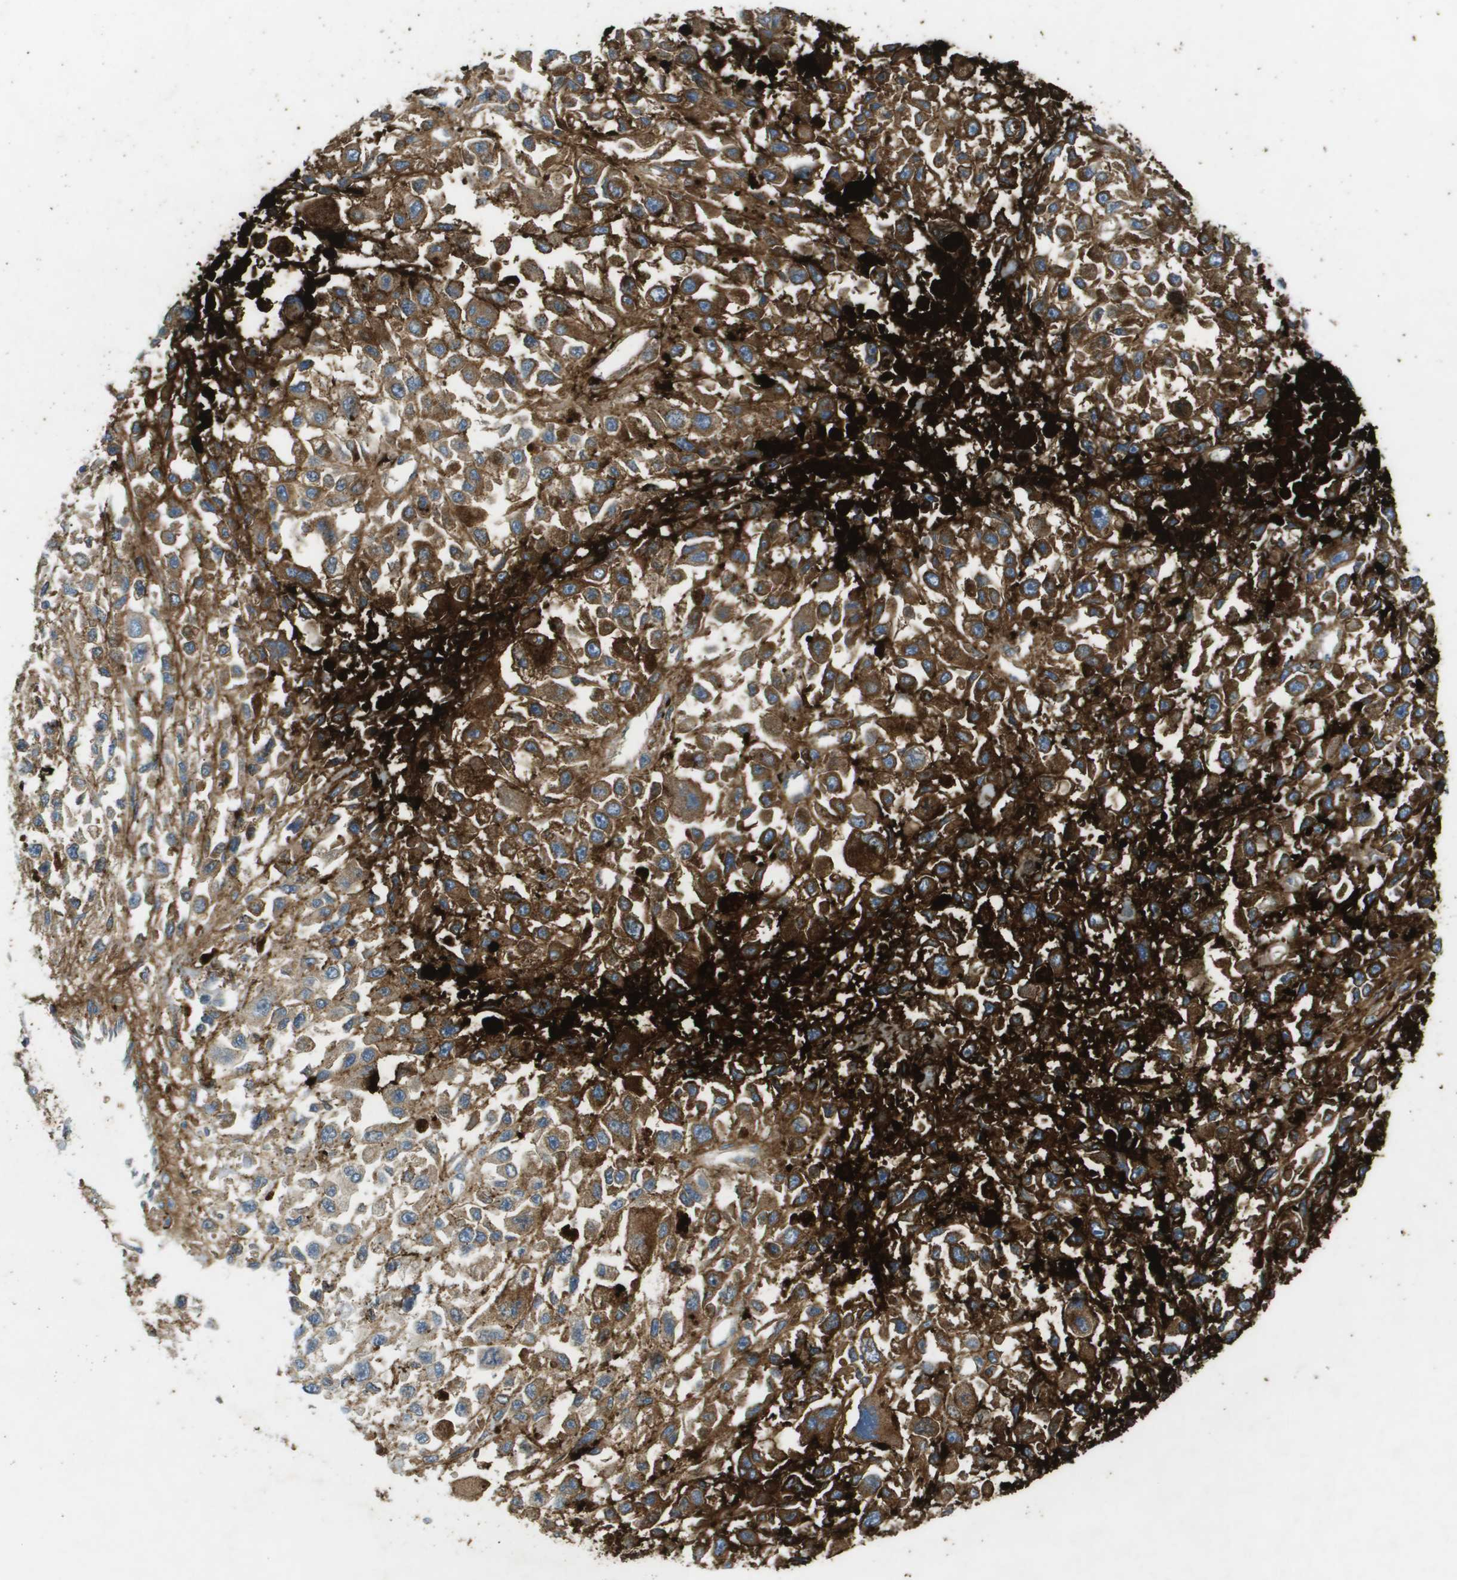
{"staining": {"intensity": "moderate", "quantity": ">75%", "location": "cytoplasmic/membranous"}, "tissue": "melanoma", "cell_type": "Tumor cells", "image_type": "cancer", "snomed": [{"axis": "morphology", "description": "Malignant melanoma, Metastatic site"}, {"axis": "topography", "description": "Lymph node"}], "caption": "Tumor cells demonstrate moderate cytoplasmic/membranous positivity in about >75% of cells in malignant melanoma (metastatic site).", "gene": "VTN", "patient": {"sex": "male", "age": 59}}